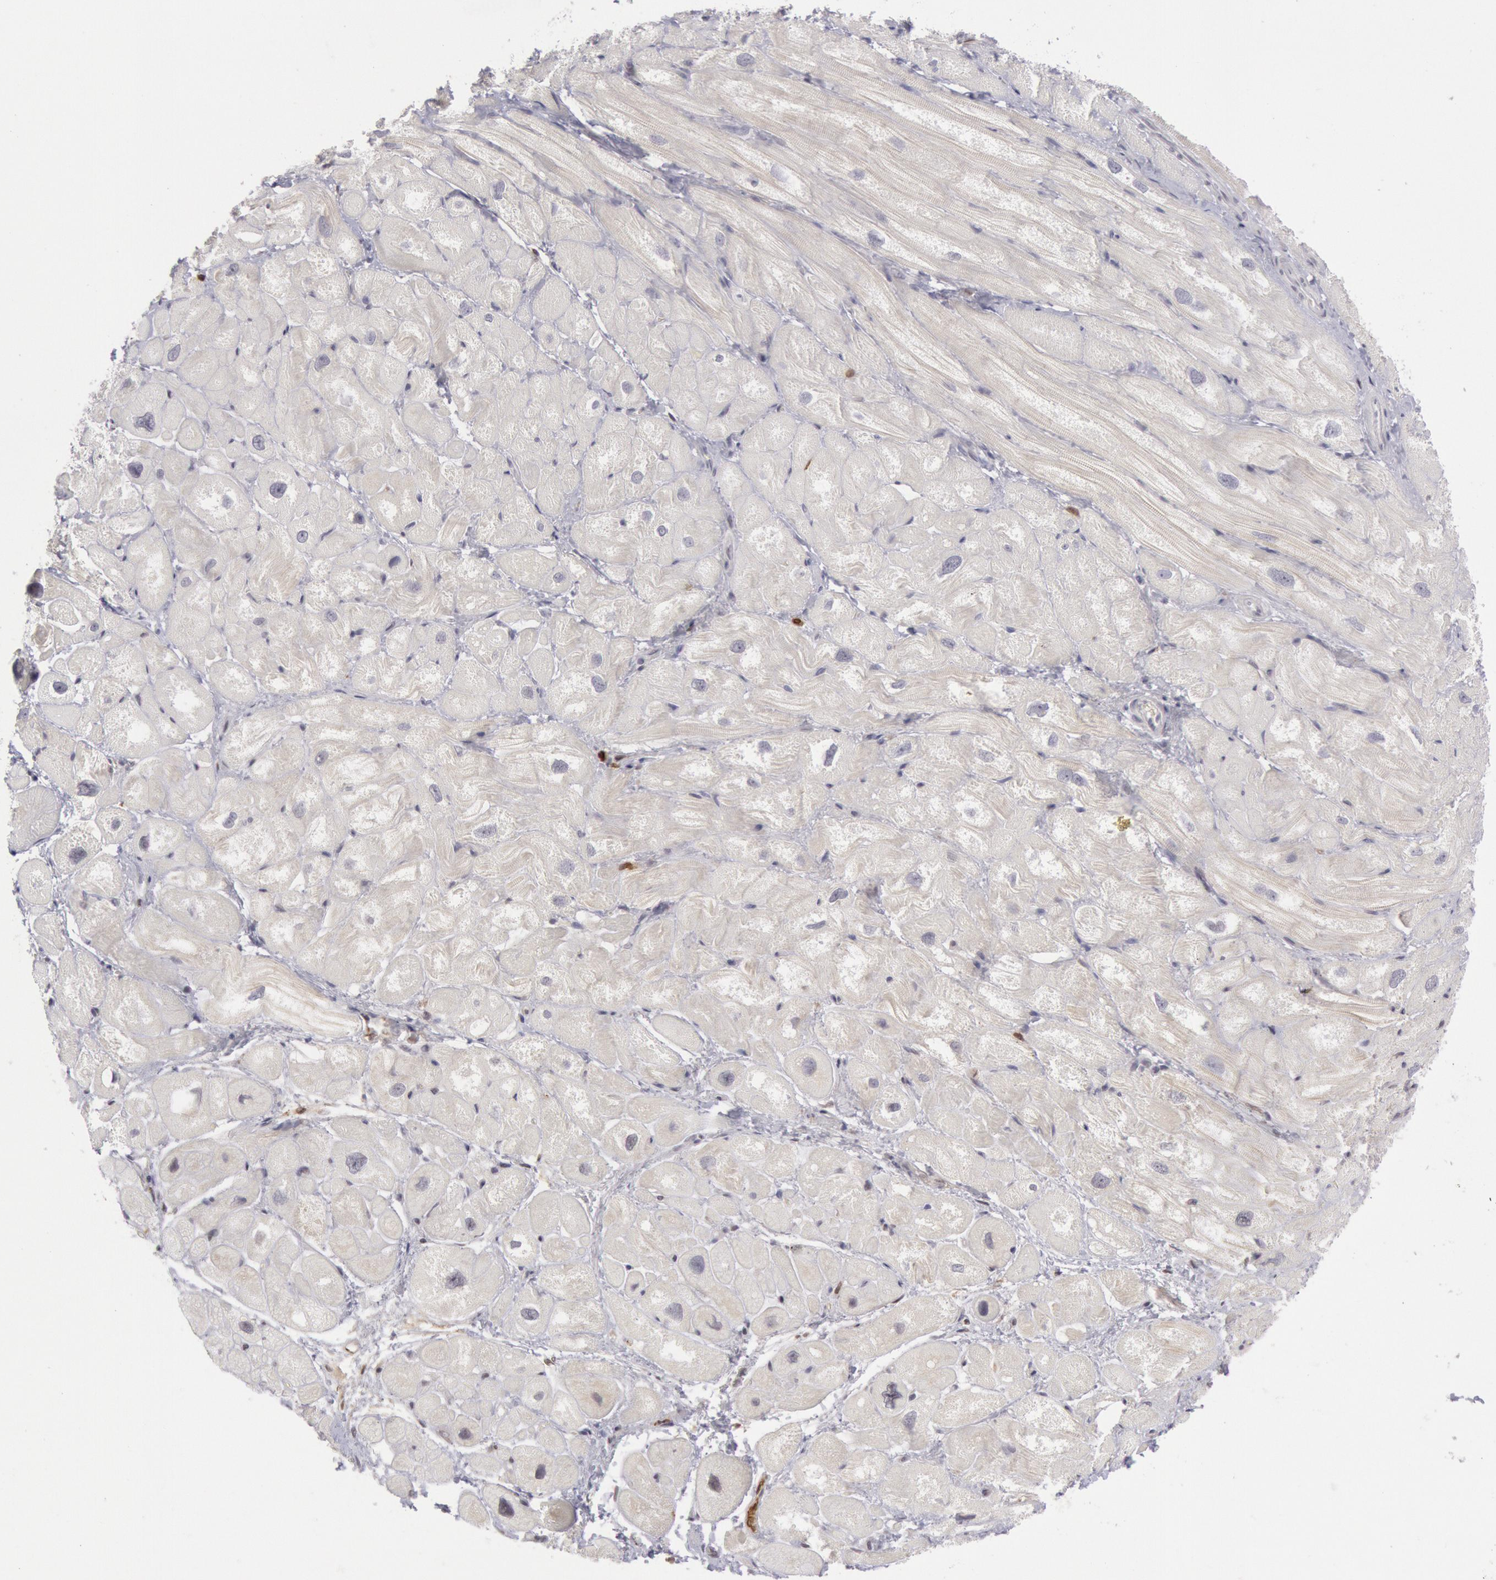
{"staining": {"intensity": "negative", "quantity": "none", "location": "none"}, "tissue": "heart muscle", "cell_type": "Cardiomyocytes", "image_type": "normal", "snomed": [{"axis": "morphology", "description": "Normal tissue, NOS"}, {"axis": "topography", "description": "Heart"}], "caption": "The histopathology image exhibits no significant positivity in cardiomyocytes of heart muscle. The staining was performed using DAB (3,3'-diaminobenzidine) to visualize the protein expression in brown, while the nuclei were stained in blue with hematoxylin (Magnification: 20x).", "gene": "PTGS2", "patient": {"sex": "male", "age": 49}}